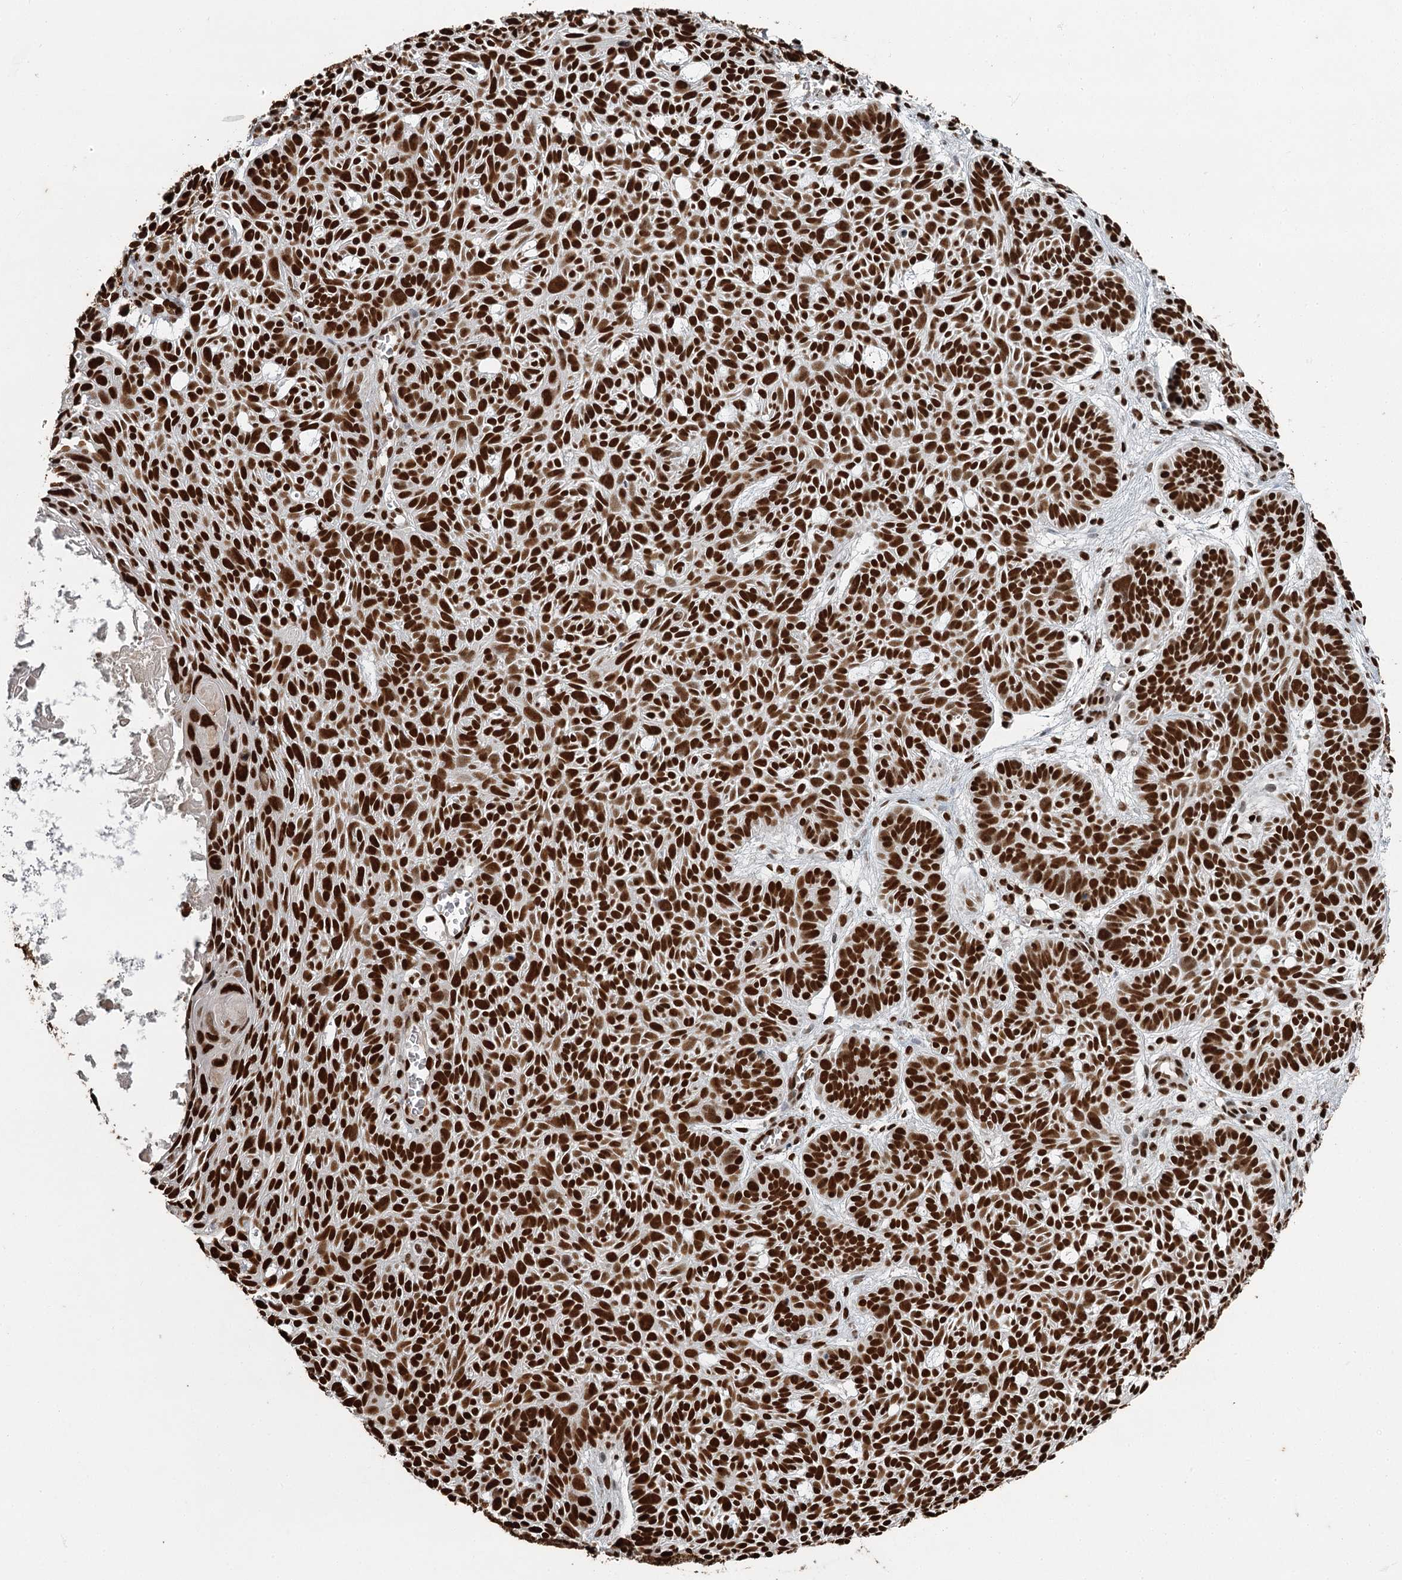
{"staining": {"intensity": "strong", "quantity": ">75%", "location": "nuclear"}, "tissue": "skin cancer", "cell_type": "Tumor cells", "image_type": "cancer", "snomed": [{"axis": "morphology", "description": "Basal cell carcinoma"}, {"axis": "topography", "description": "Skin"}], "caption": "Immunohistochemical staining of basal cell carcinoma (skin) reveals strong nuclear protein expression in approximately >75% of tumor cells. Nuclei are stained in blue.", "gene": "RBBP7", "patient": {"sex": "male", "age": 69}}